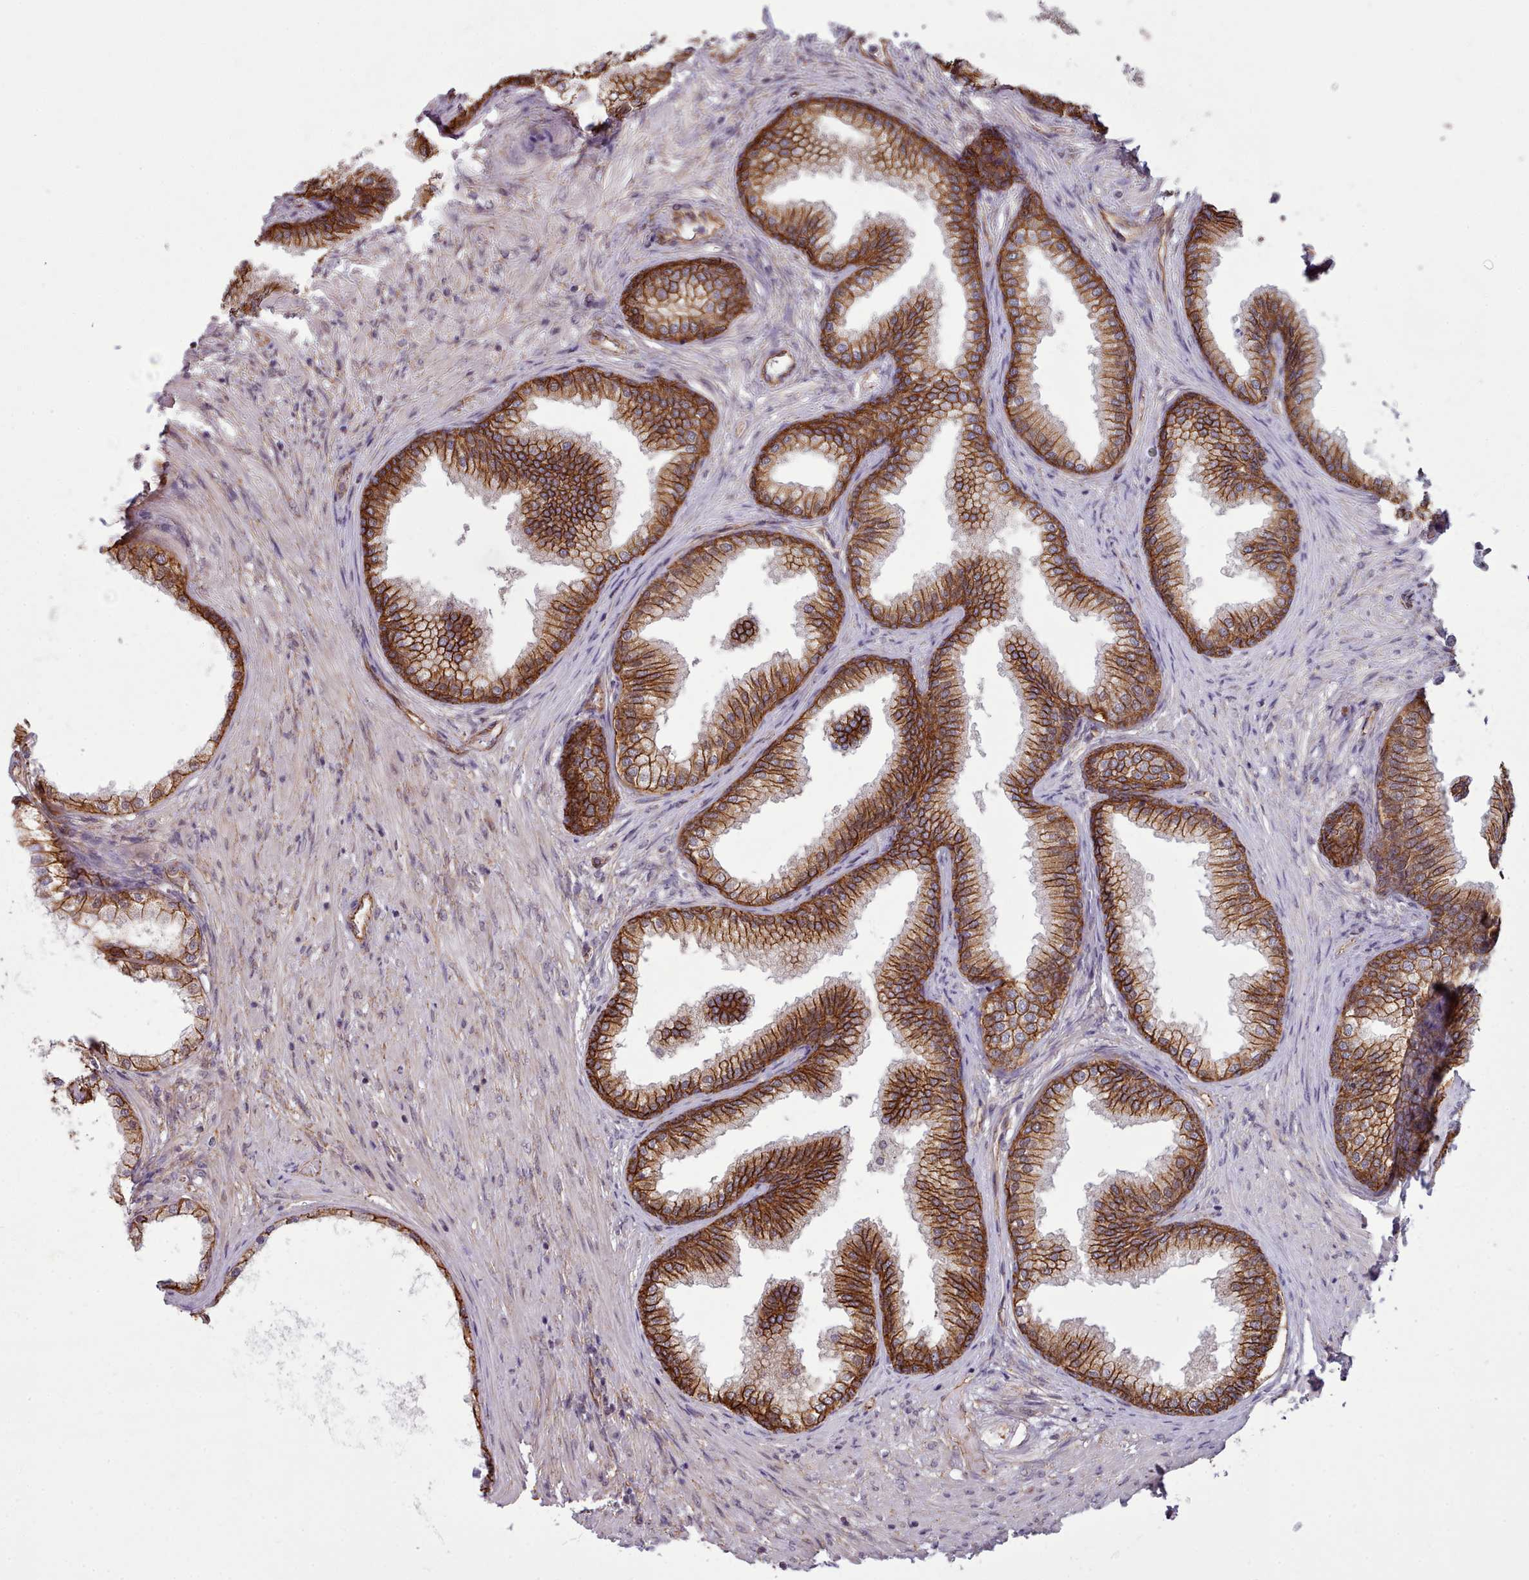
{"staining": {"intensity": "strong", "quantity": ">75%", "location": "cytoplasmic/membranous"}, "tissue": "prostate", "cell_type": "Glandular cells", "image_type": "normal", "snomed": [{"axis": "morphology", "description": "Normal tissue, NOS"}, {"axis": "topography", "description": "Prostate"}], "caption": "Human prostate stained for a protein (brown) reveals strong cytoplasmic/membranous positive staining in about >75% of glandular cells.", "gene": "MRPL46", "patient": {"sex": "male", "age": 76}}